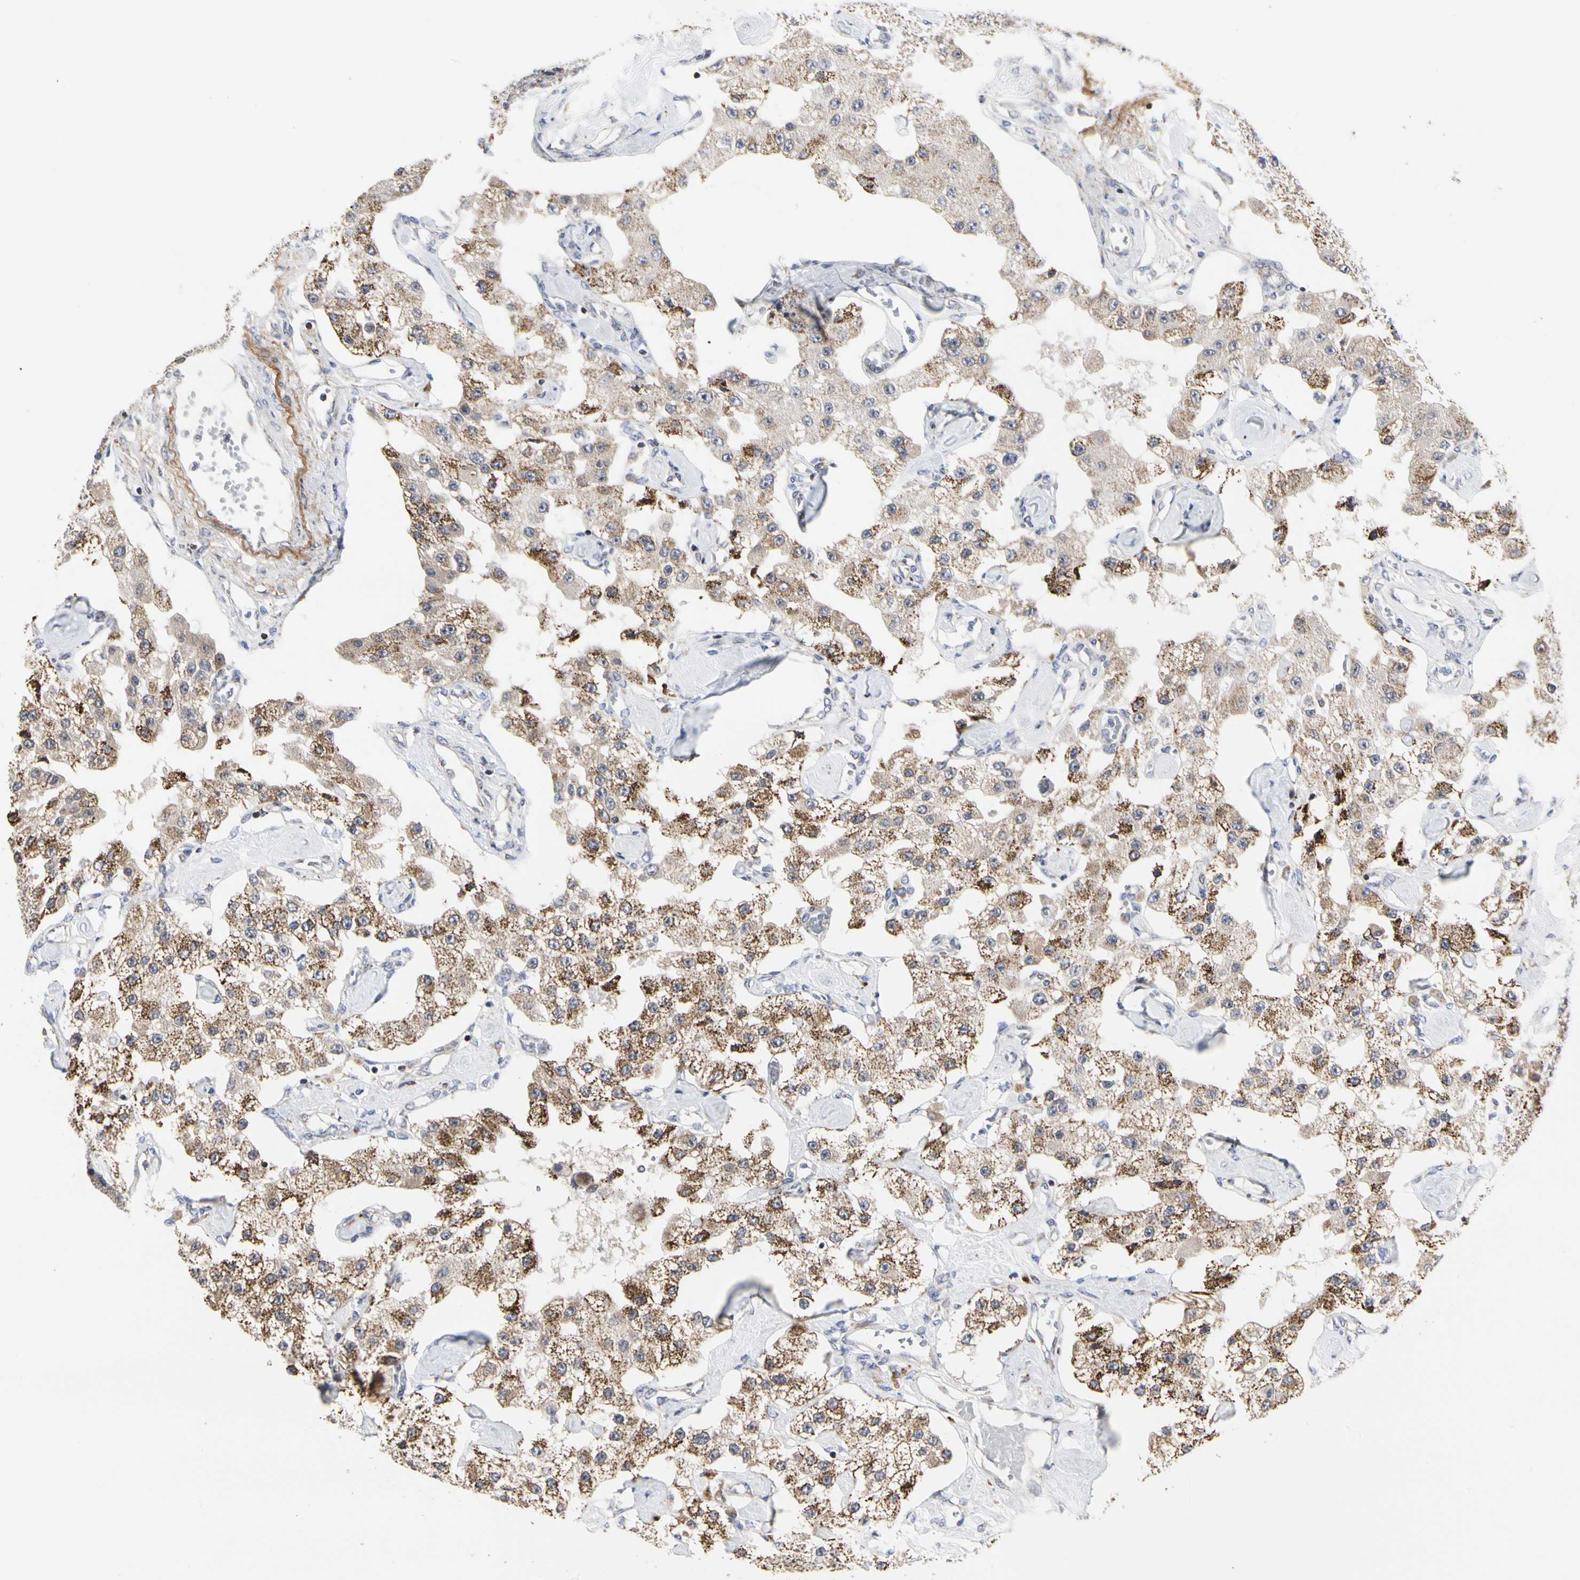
{"staining": {"intensity": "moderate", "quantity": "25%-75%", "location": "cytoplasmic/membranous"}, "tissue": "carcinoid", "cell_type": "Tumor cells", "image_type": "cancer", "snomed": [{"axis": "morphology", "description": "Carcinoid, malignant, NOS"}, {"axis": "topography", "description": "Pancreas"}], "caption": "Protein positivity by IHC reveals moderate cytoplasmic/membranous expression in approximately 25%-75% of tumor cells in carcinoid.", "gene": "TSKU", "patient": {"sex": "male", "age": 41}}